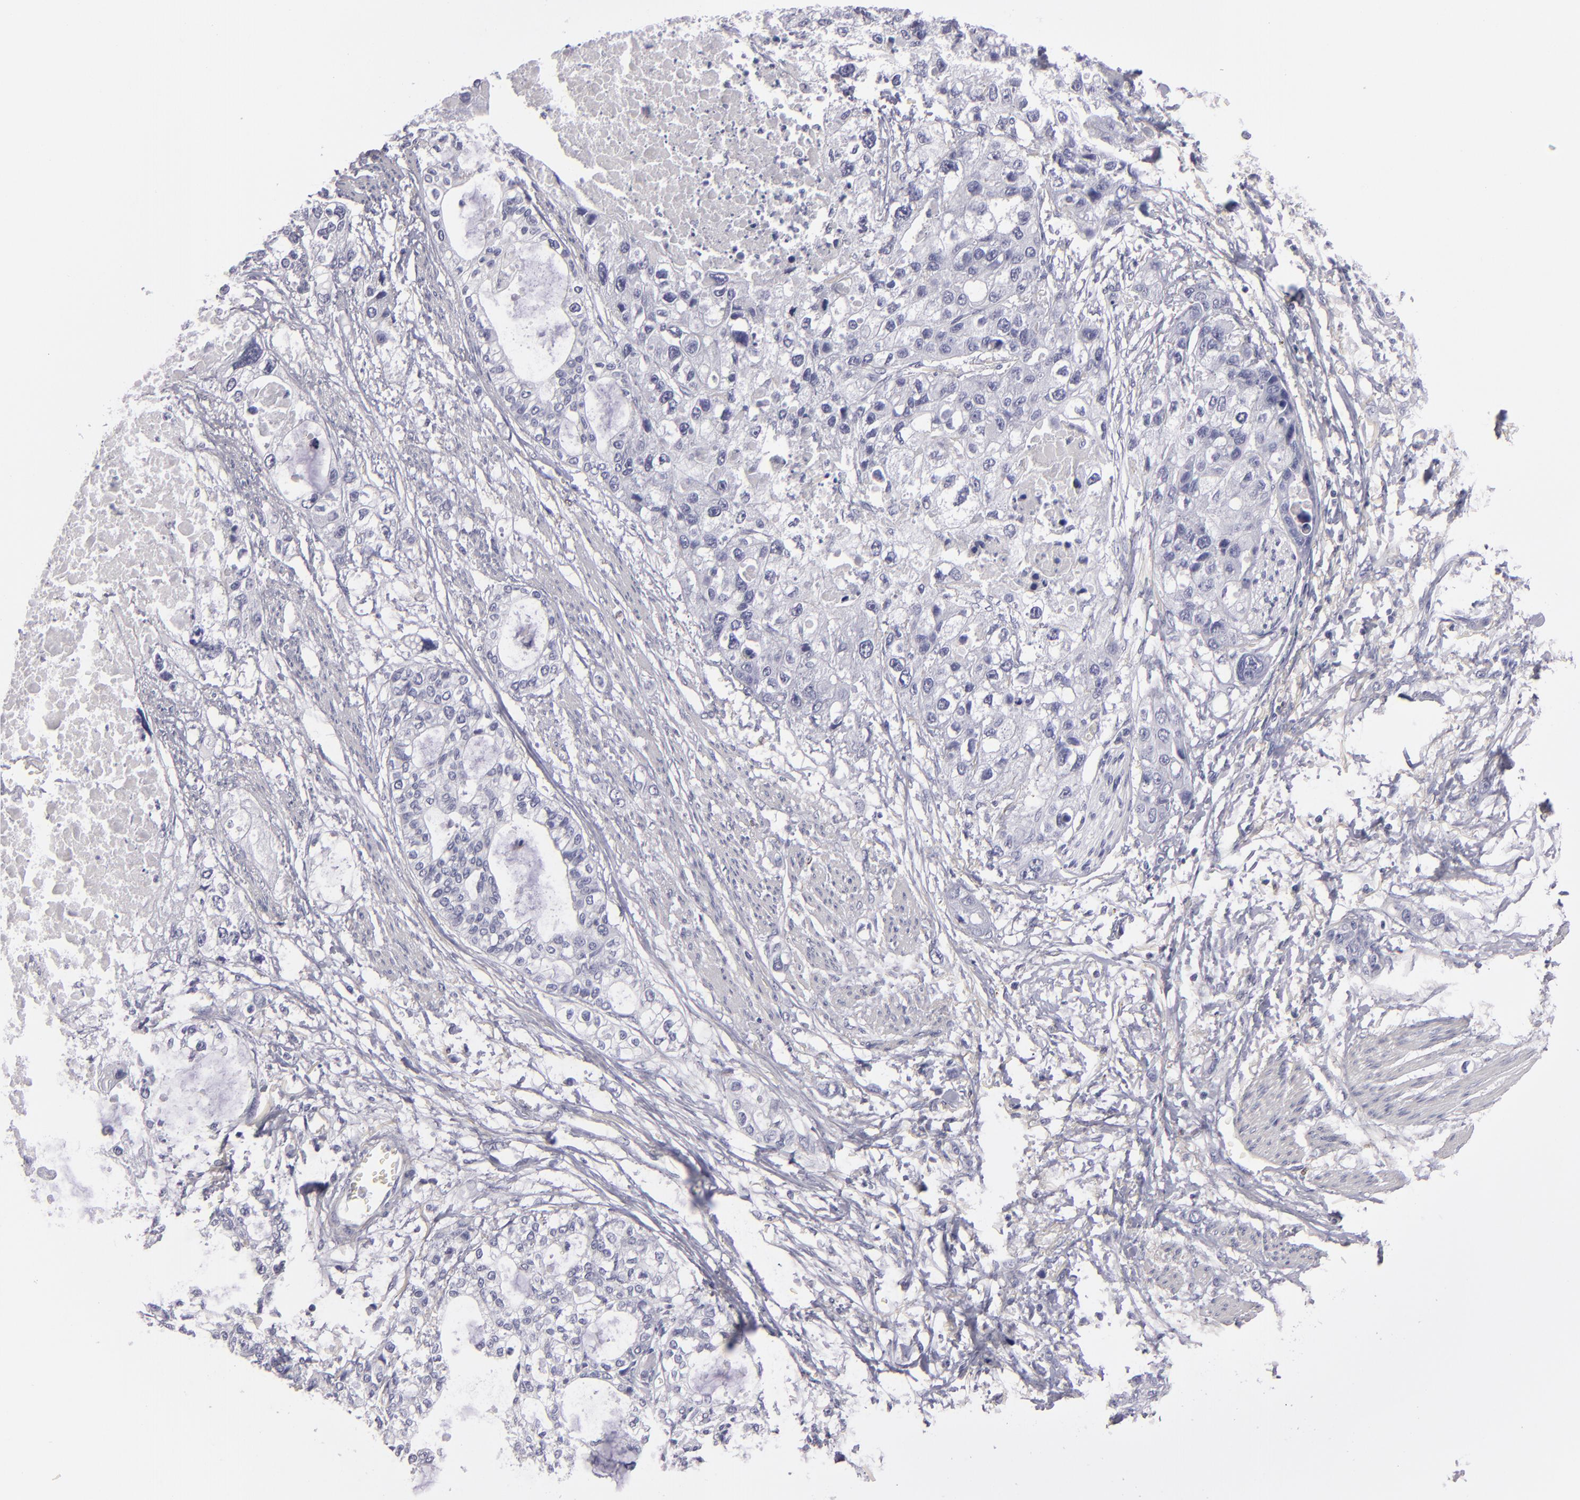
{"staining": {"intensity": "negative", "quantity": "none", "location": "none"}, "tissue": "stomach cancer", "cell_type": "Tumor cells", "image_type": "cancer", "snomed": [{"axis": "morphology", "description": "Adenocarcinoma, NOS"}, {"axis": "topography", "description": "Stomach, upper"}], "caption": "Immunohistochemical staining of human adenocarcinoma (stomach) displays no significant staining in tumor cells.", "gene": "F13A1", "patient": {"sex": "female", "age": 52}}